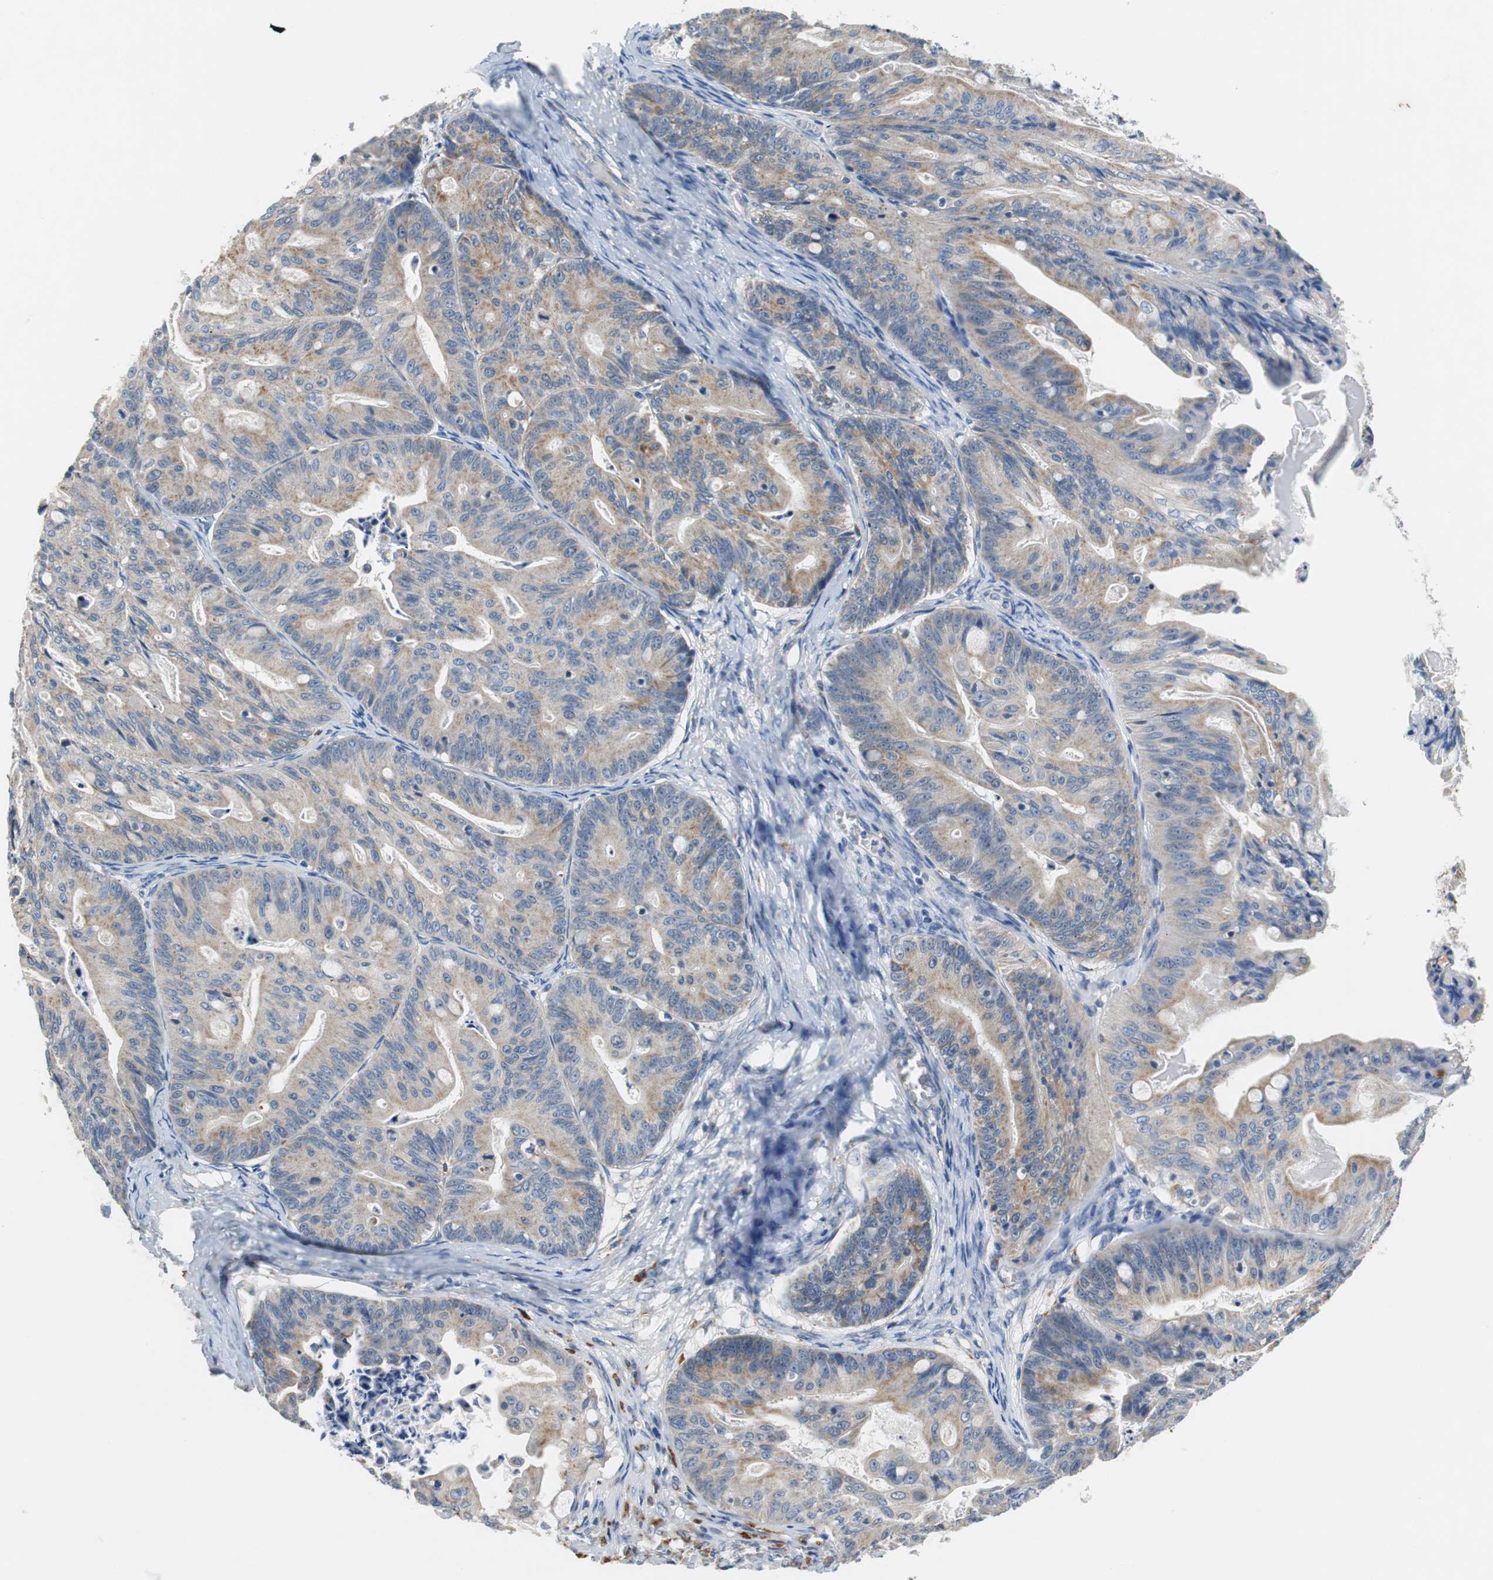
{"staining": {"intensity": "weak", "quantity": ">75%", "location": "cytoplasmic/membranous"}, "tissue": "ovarian cancer", "cell_type": "Tumor cells", "image_type": "cancer", "snomed": [{"axis": "morphology", "description": "Cystadenocarcinoma, mucinous, NOS"}, {"axis": "topography", "description": "Ovary"}], "caption": "A brown stain highlights weak cytoplasmic/membranous staining of a protein in human mucinous cystadenocarcinoma (ovarian) tumor cells. (DAB (3,3'-diaminobenzidine) IHC, brown staining for protein, blue staining for nuclei).", "gene": "NLGN1", "patient": {"sex": "female", "age": 36}}